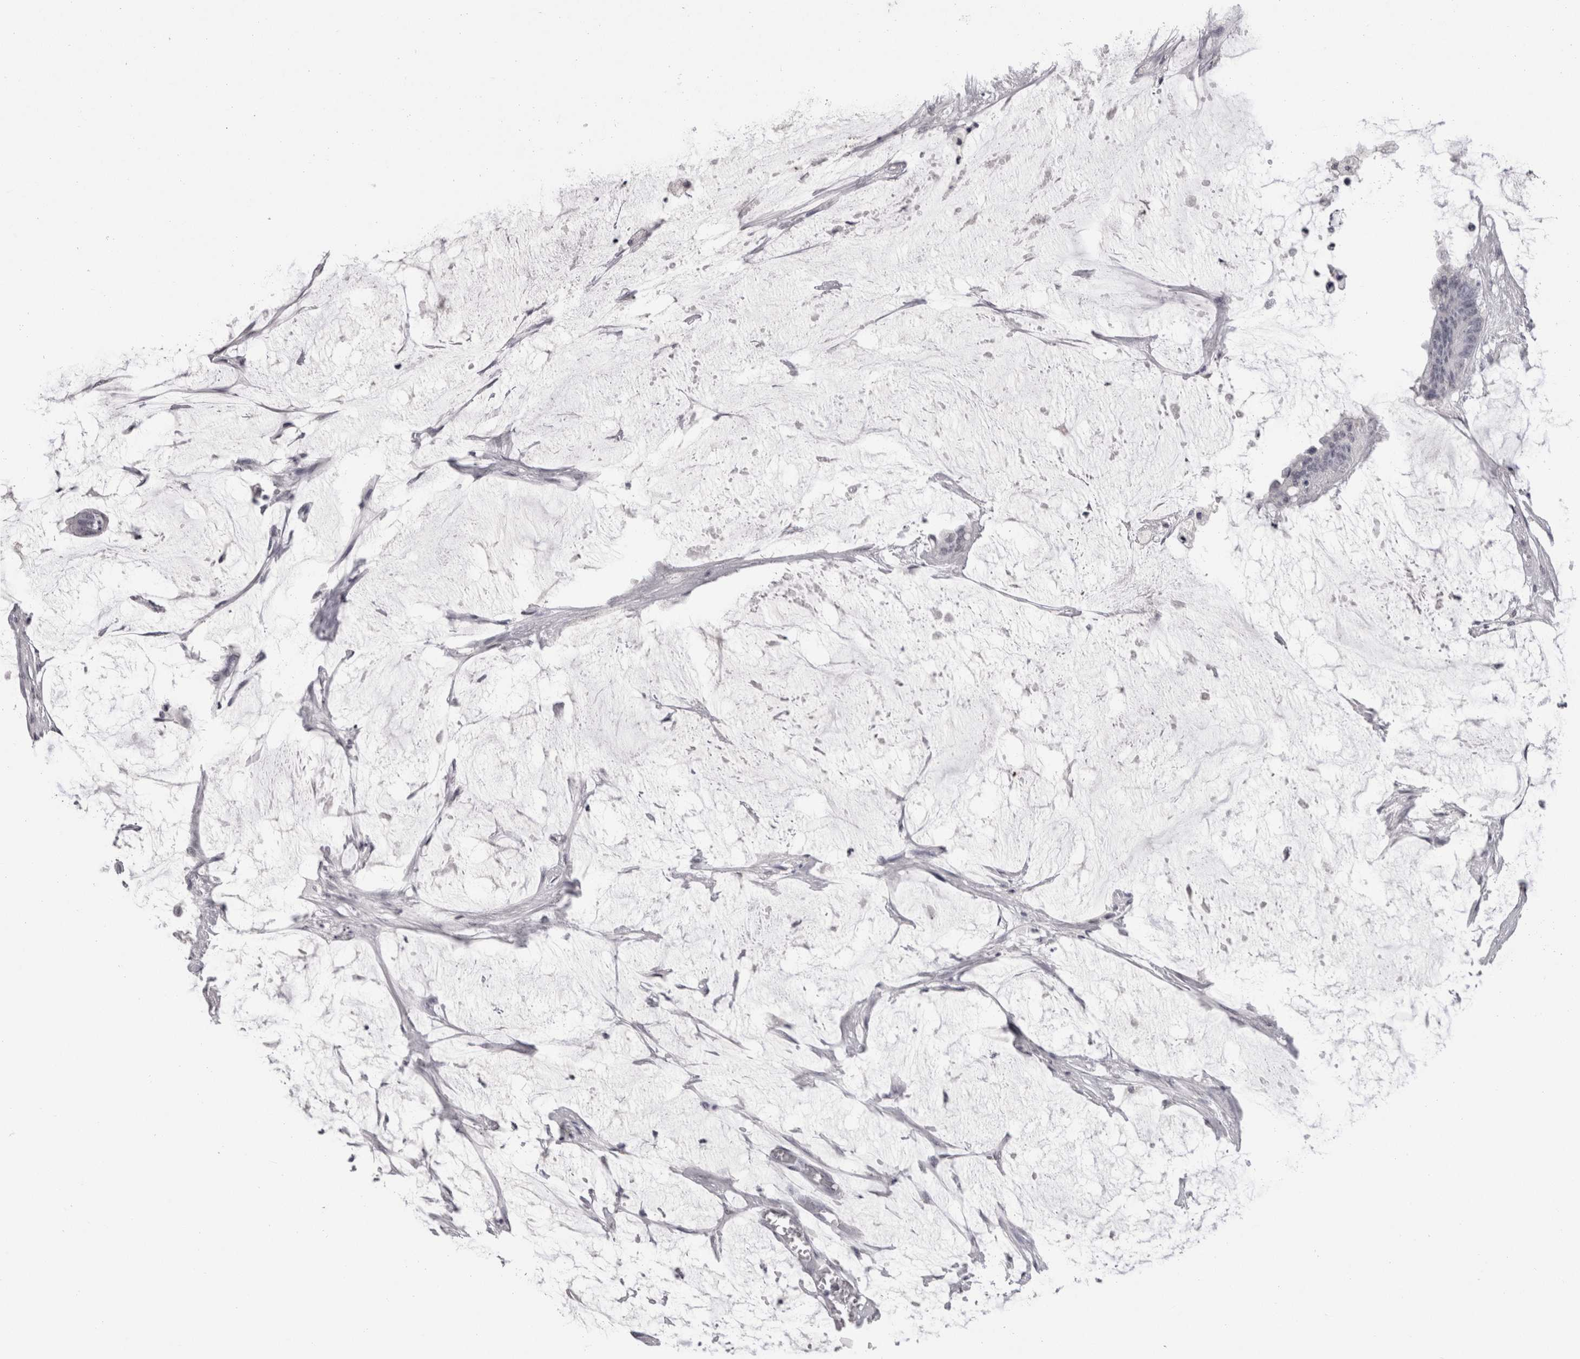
{"staining": {"intensity": "negative", "quantity": "none", "location": "none"}, "tissue": "colorectal cancer", "cell_type": "Tumor cells", "image_type": "cancer", "snomed": [{"axis": "morphology", "description": "Adenocarcinoma, NOS"}, {"axis": "topography", "description": "Rectum"}], "caption": "This is a histopathology image of immunohistochemistry (IHC) staining of adenocarcinoma (colorectal), which shows no positivity in tumor cells.", "gene": "DDX17", "patient": {"sex": "female", "age": 66}}